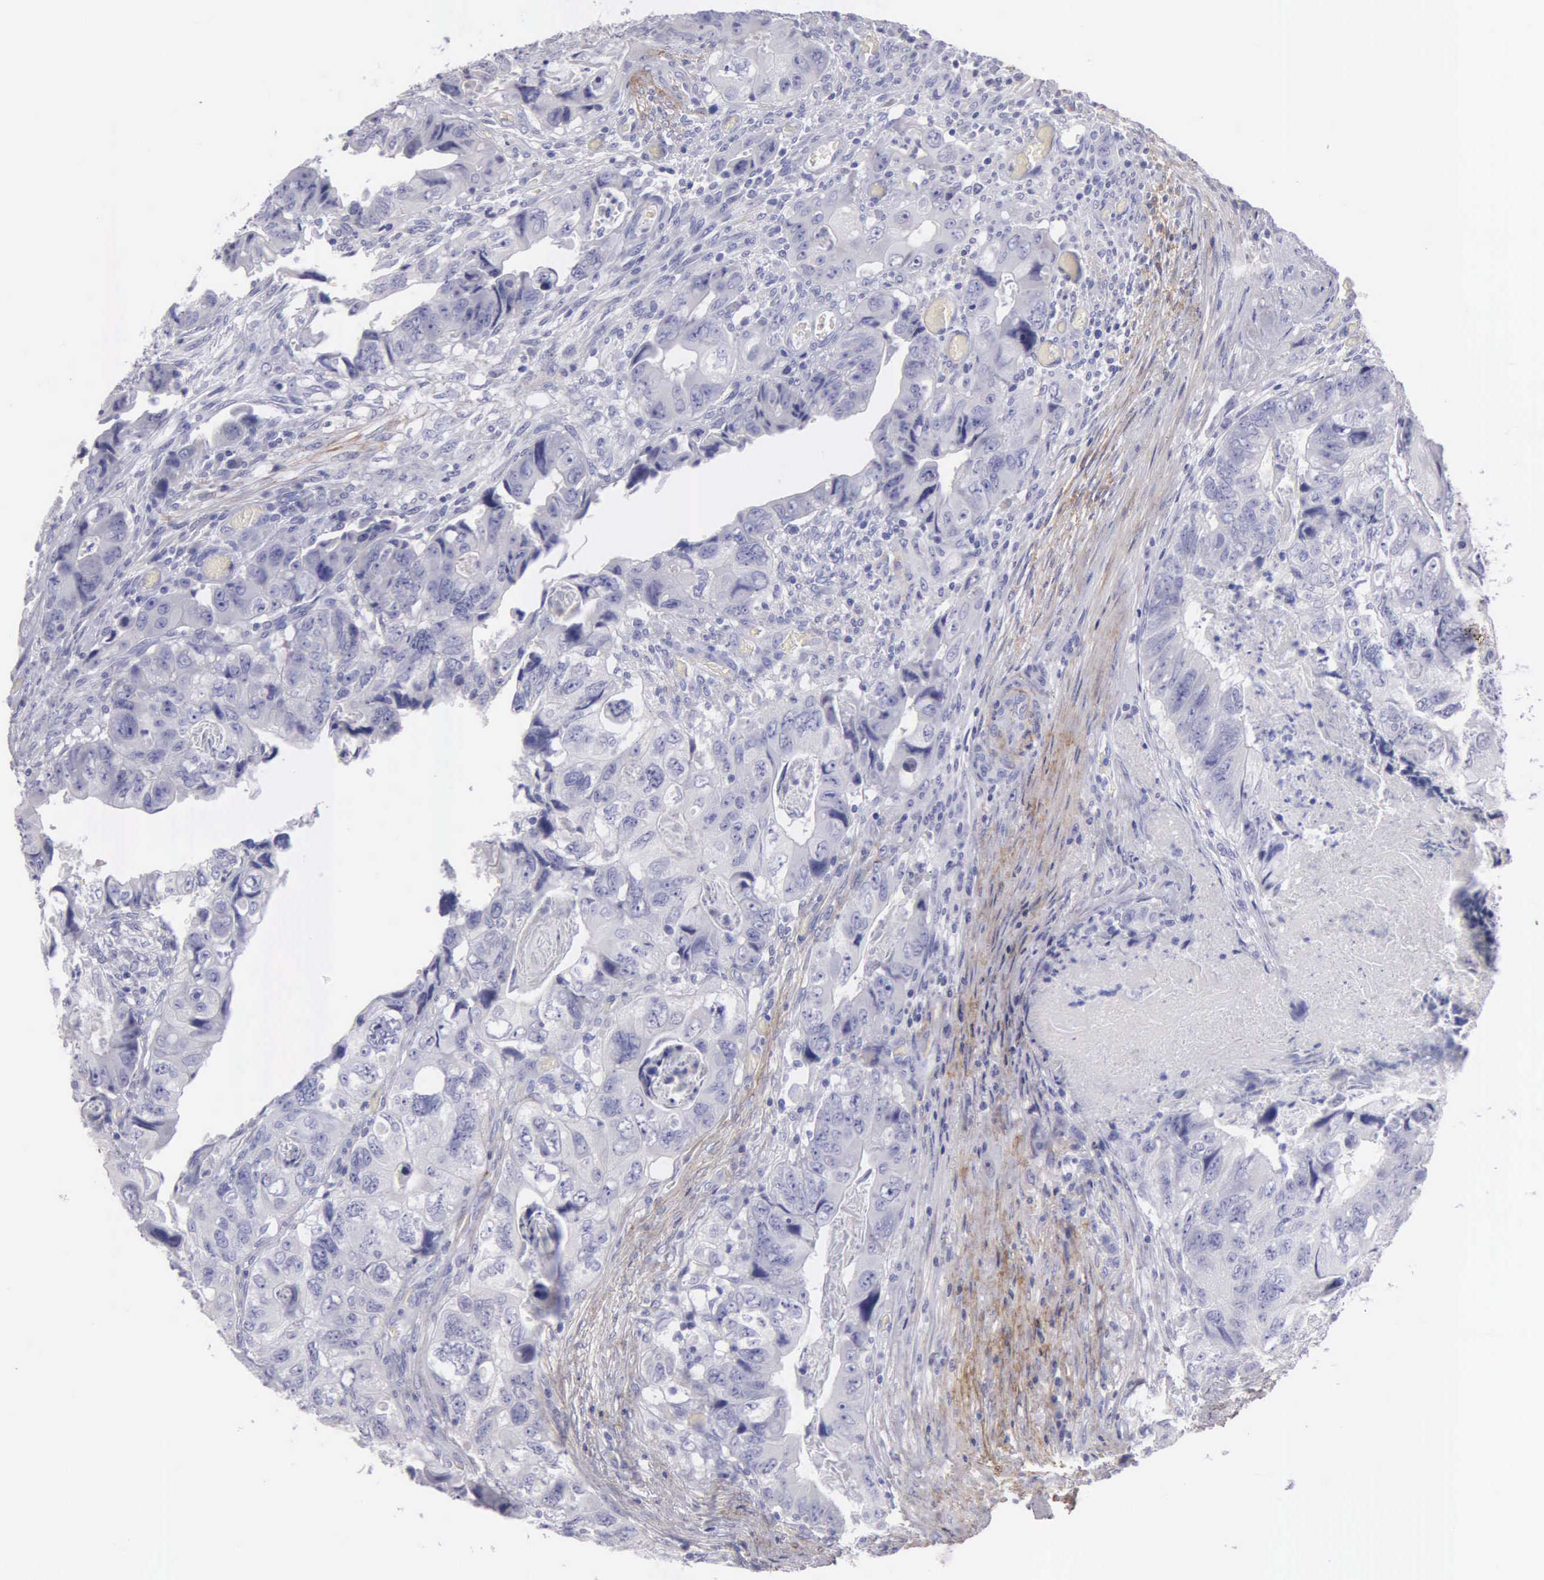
{"staining": {"intensity": "negative", "quantity": "none", "location": "none"}, "tissue": "colorectal cancer", "cell_type": "Tumor cells", "image_type": "cancer", "snomed": [{"axis": "morphology", "description": "Adenocarcinoma, NOS"}, {"axis": "topography", "description": "Rectum"}], "caption": "Tumor cells are negative for protein expression in human colorectal adenocarcinoma.", "gene": "FBLN5", "patient": {"sex": "female", "age": 82}}